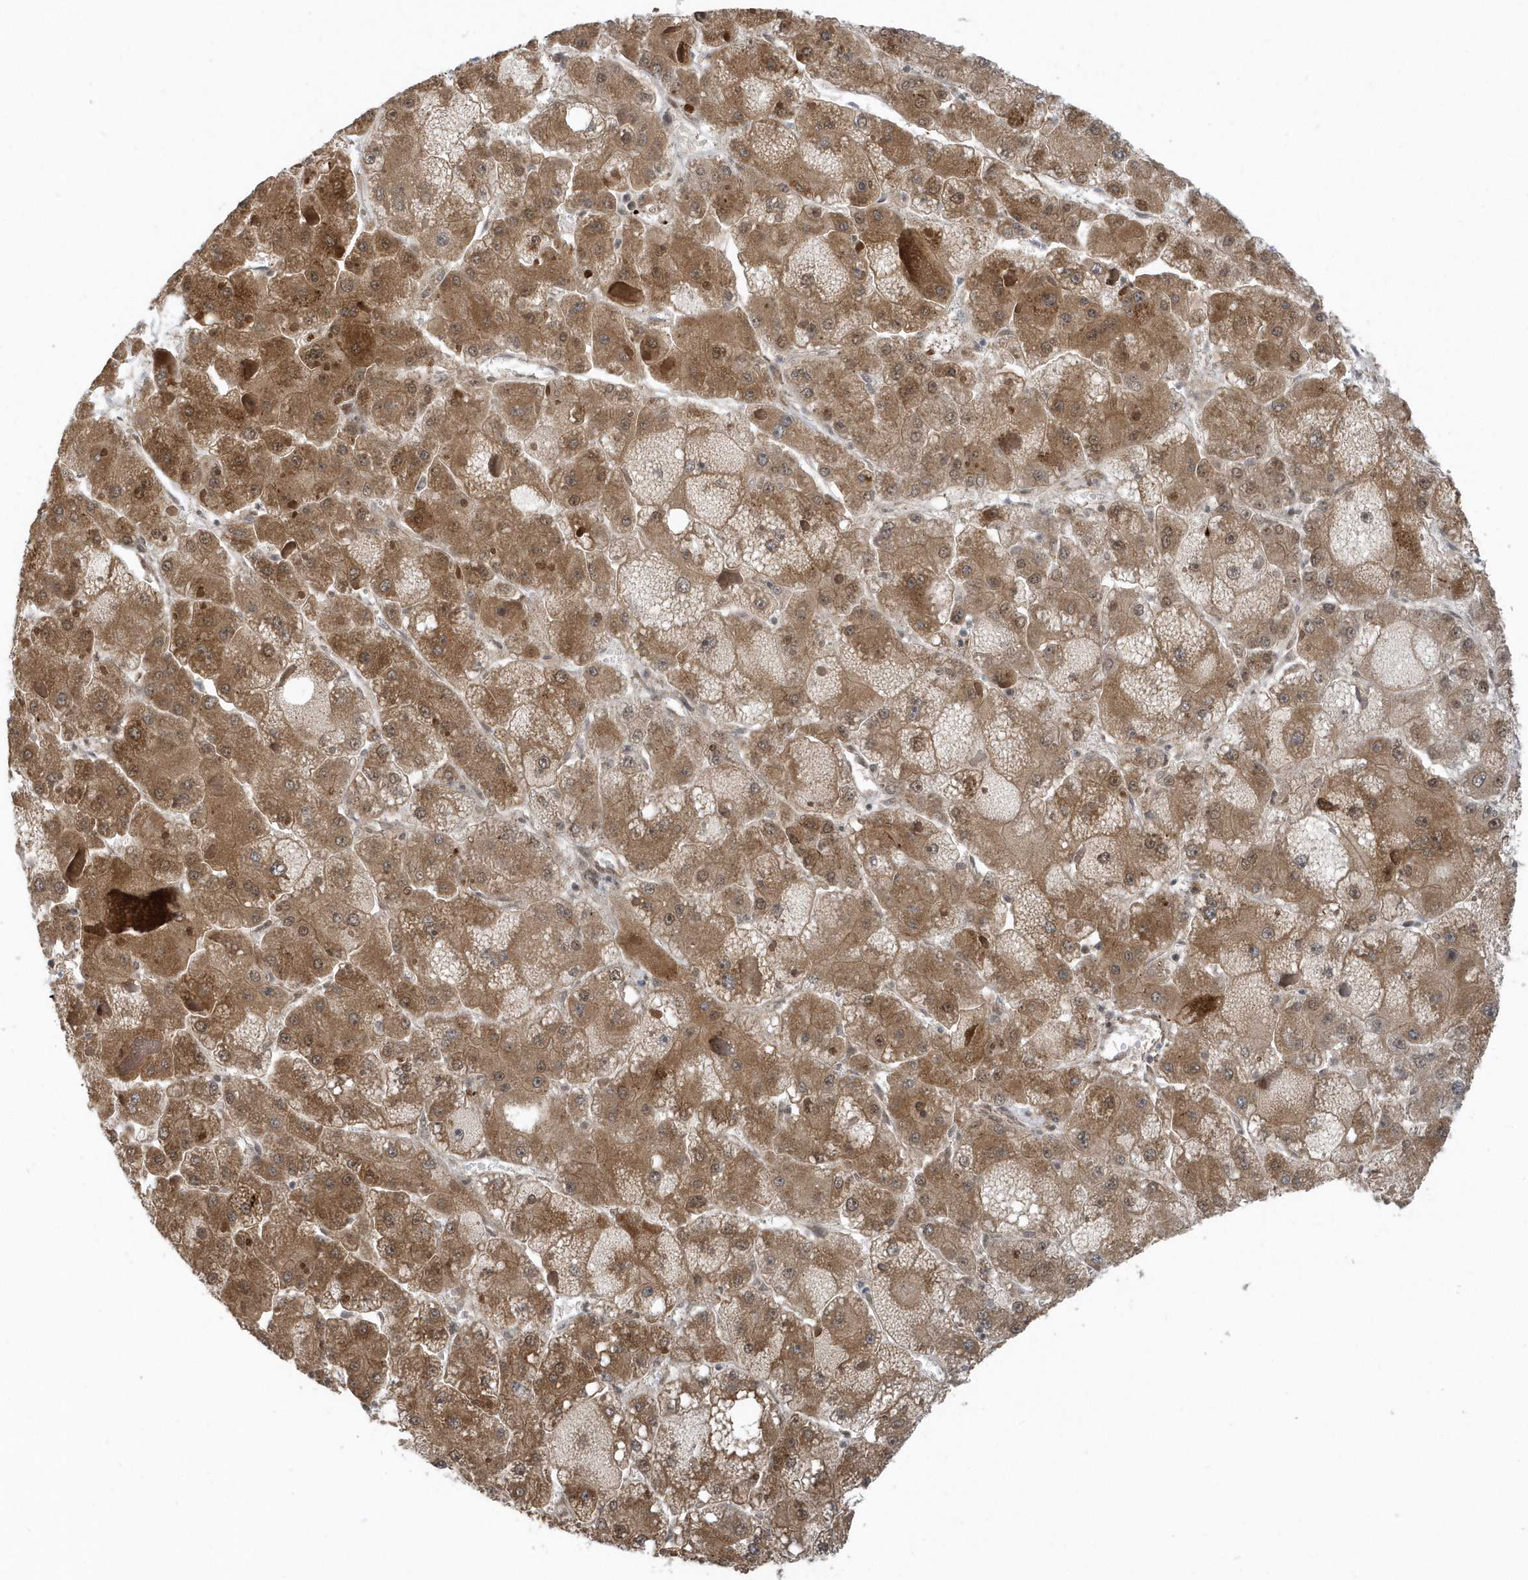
{"staining": {"intensity": "moderate", "quantity": ">75%", "location": "cytoplasmic/membranous,nuclear"}, "tissue": "liver cancer", "cell_type": "Tumor cells", "image_type": "cancer", "snomed": [{"axis": "morphology", "description": "Carcinoma, Hepatocellular, NOS"}, {"axis": "topography", "description": "Liver"}], "caption": "Moderate cytoplasmic/membranous and nuclear protein positivity is appreciated in approximately >75% of tumor cells in liver hepatocellular carcinoma.", "gene": "USP53", "patient": {"sex": "female", "age": 73}}